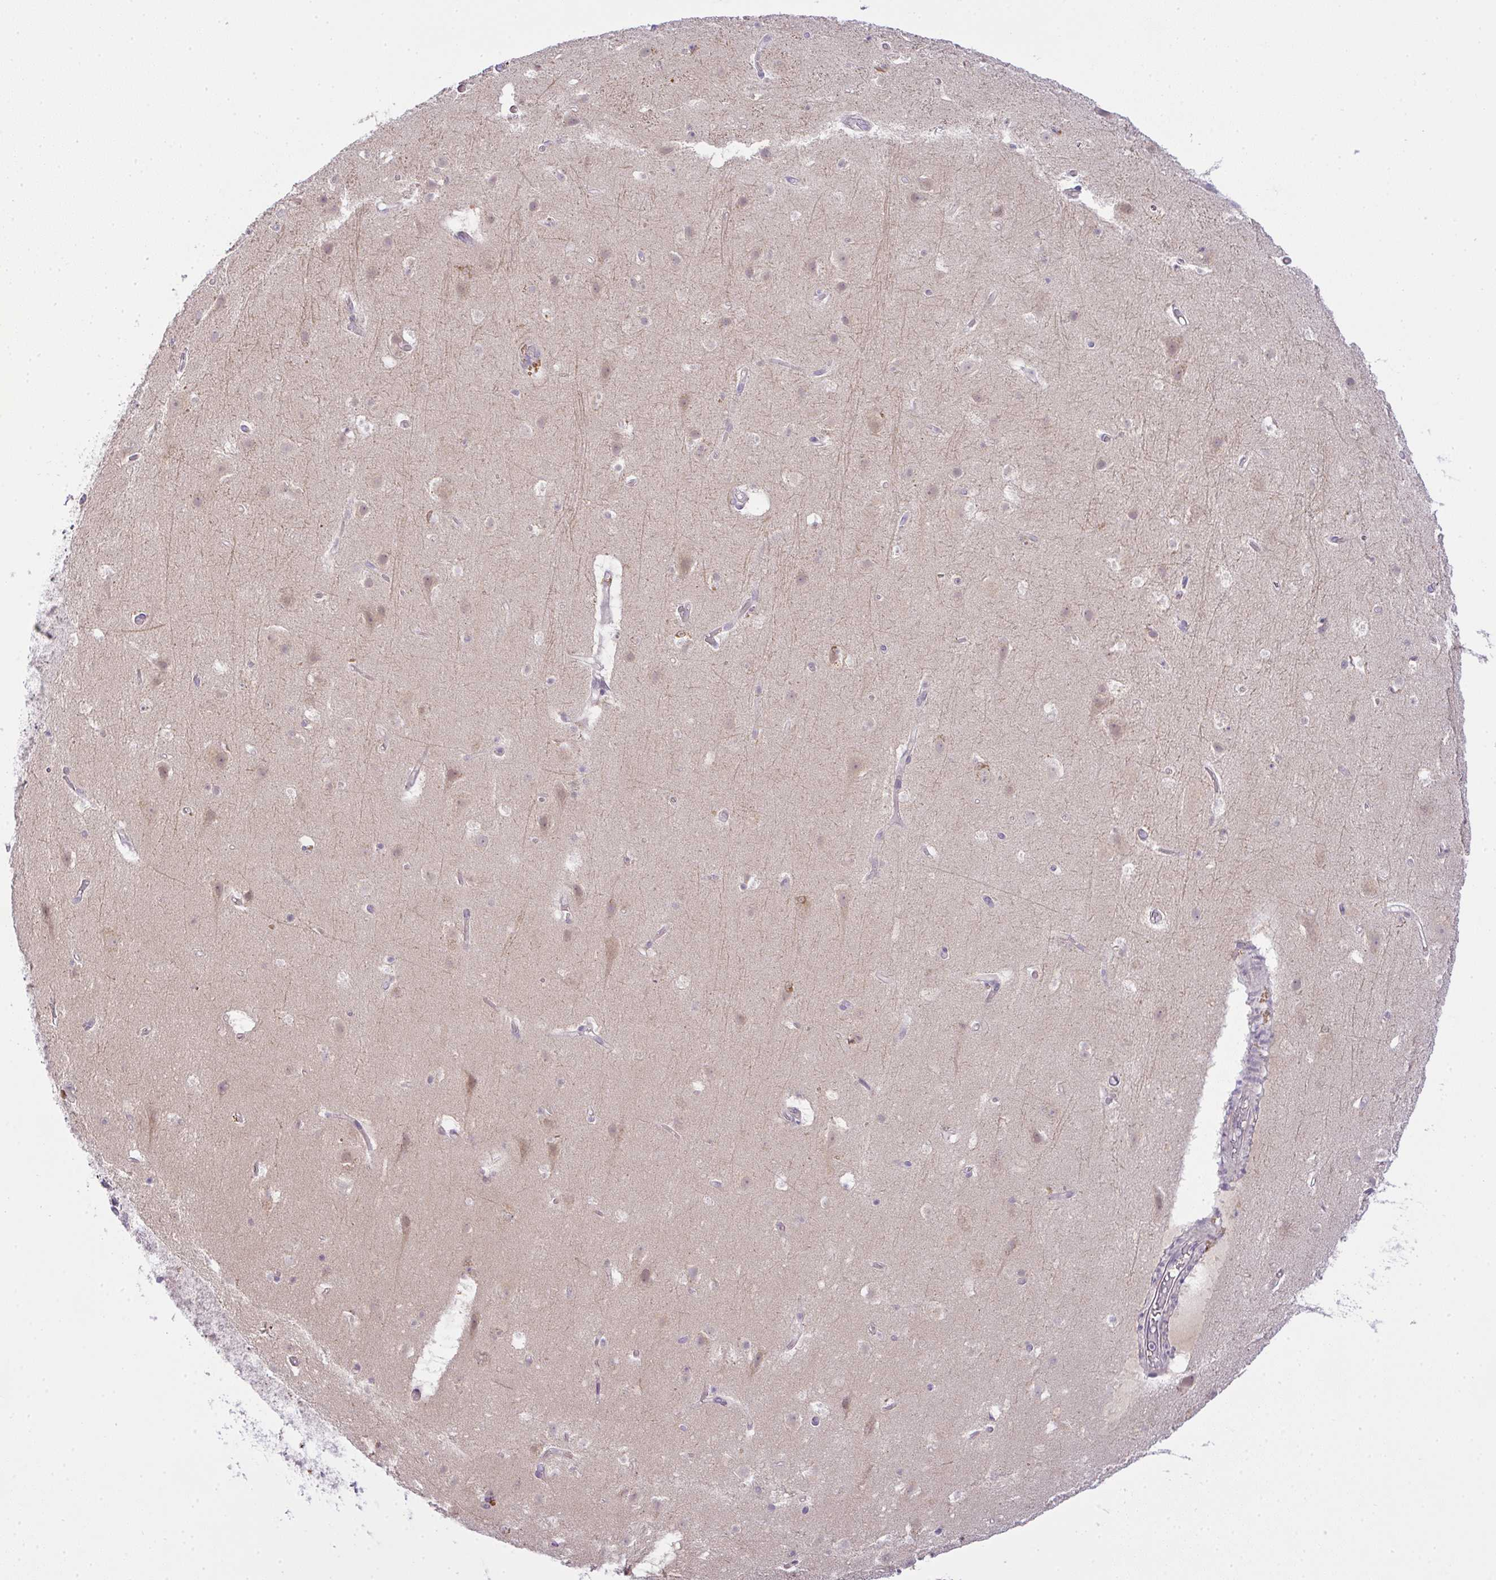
{"staining": {"intensity": "negative", "quantity": "none", "location": "none"}, "tissue": "cerebral cortex", "cell_type": "Endothelial cells", "image_type": "normal", "snomed": [{"axis": "morphology", "description": "Normal tissue, NOS"}, {"axis": "topography", "description": "Cerebral cortex"}], "caption": "High power microscopy micrograph of an immunohistochemistry histopathology image of normal cerebral cortex, revealing no significant staining in endothelial cells. (DAB (3,3'-diaminobenzidine) immunohistochemistry, high magnification).", "gene": "CSE1L", "patient": {"sex": "female", "age": 42}}